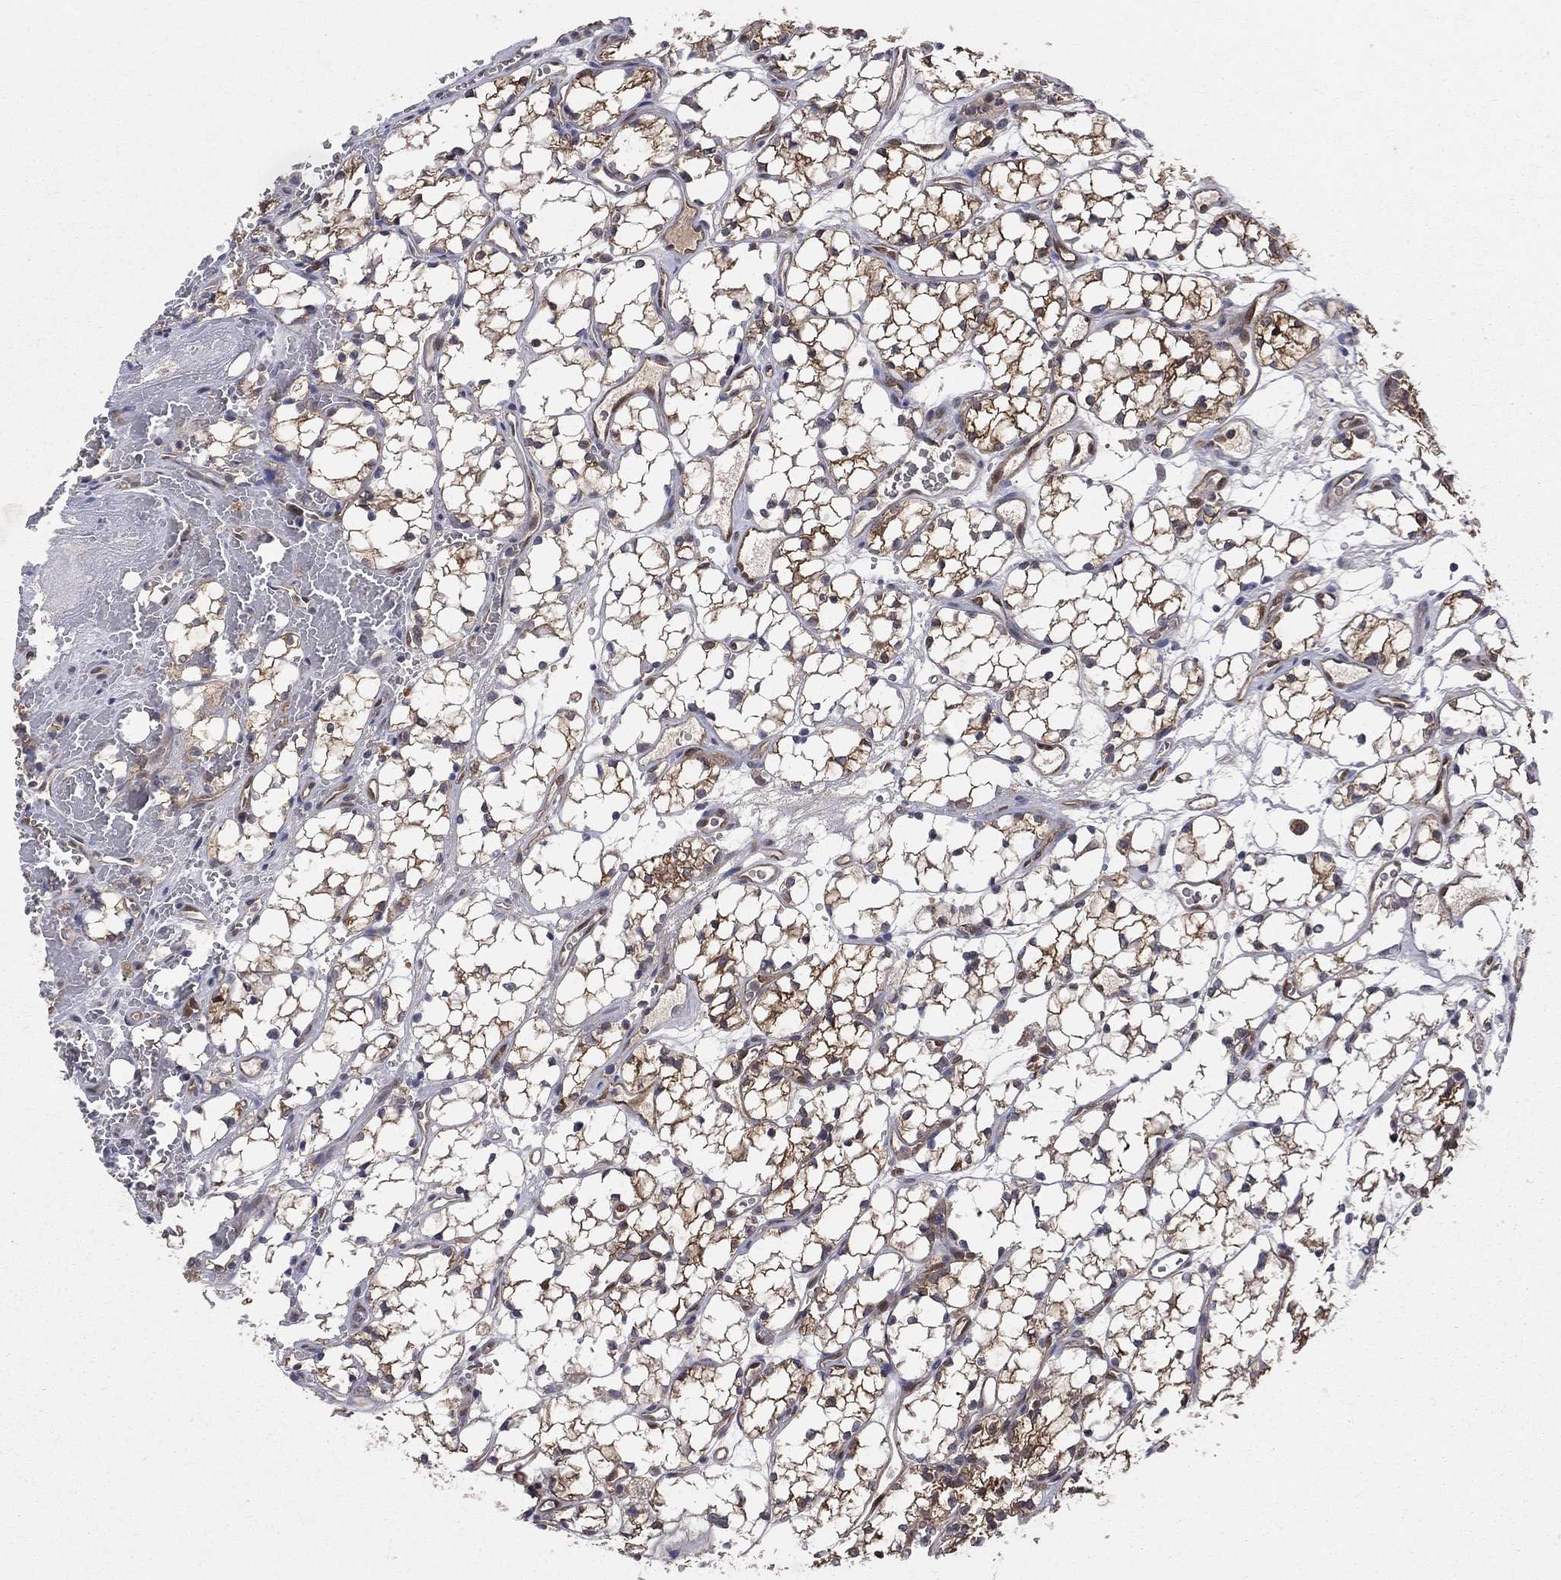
{"staining": {"intensity": "strong", "quantity": "25%-75%", "location": "cytoplasmic/membranous"}, "tissue": "renal cancer", "cell_type": "Tumor cells", "image_type": "cancer", "snomed": [{"axis": "morphology", "description": "Adenocarcinoma, NOS"}, {"axis": "topography", "description": "Kidney"}], "caption": "Protein staining demonstrates strong cytoplasmic/membranous staining in approximately 25%-75% of tumor cells in renal cancer.", "gene": "GMPR2", "patient": {"sex": "female", "age": 69}}